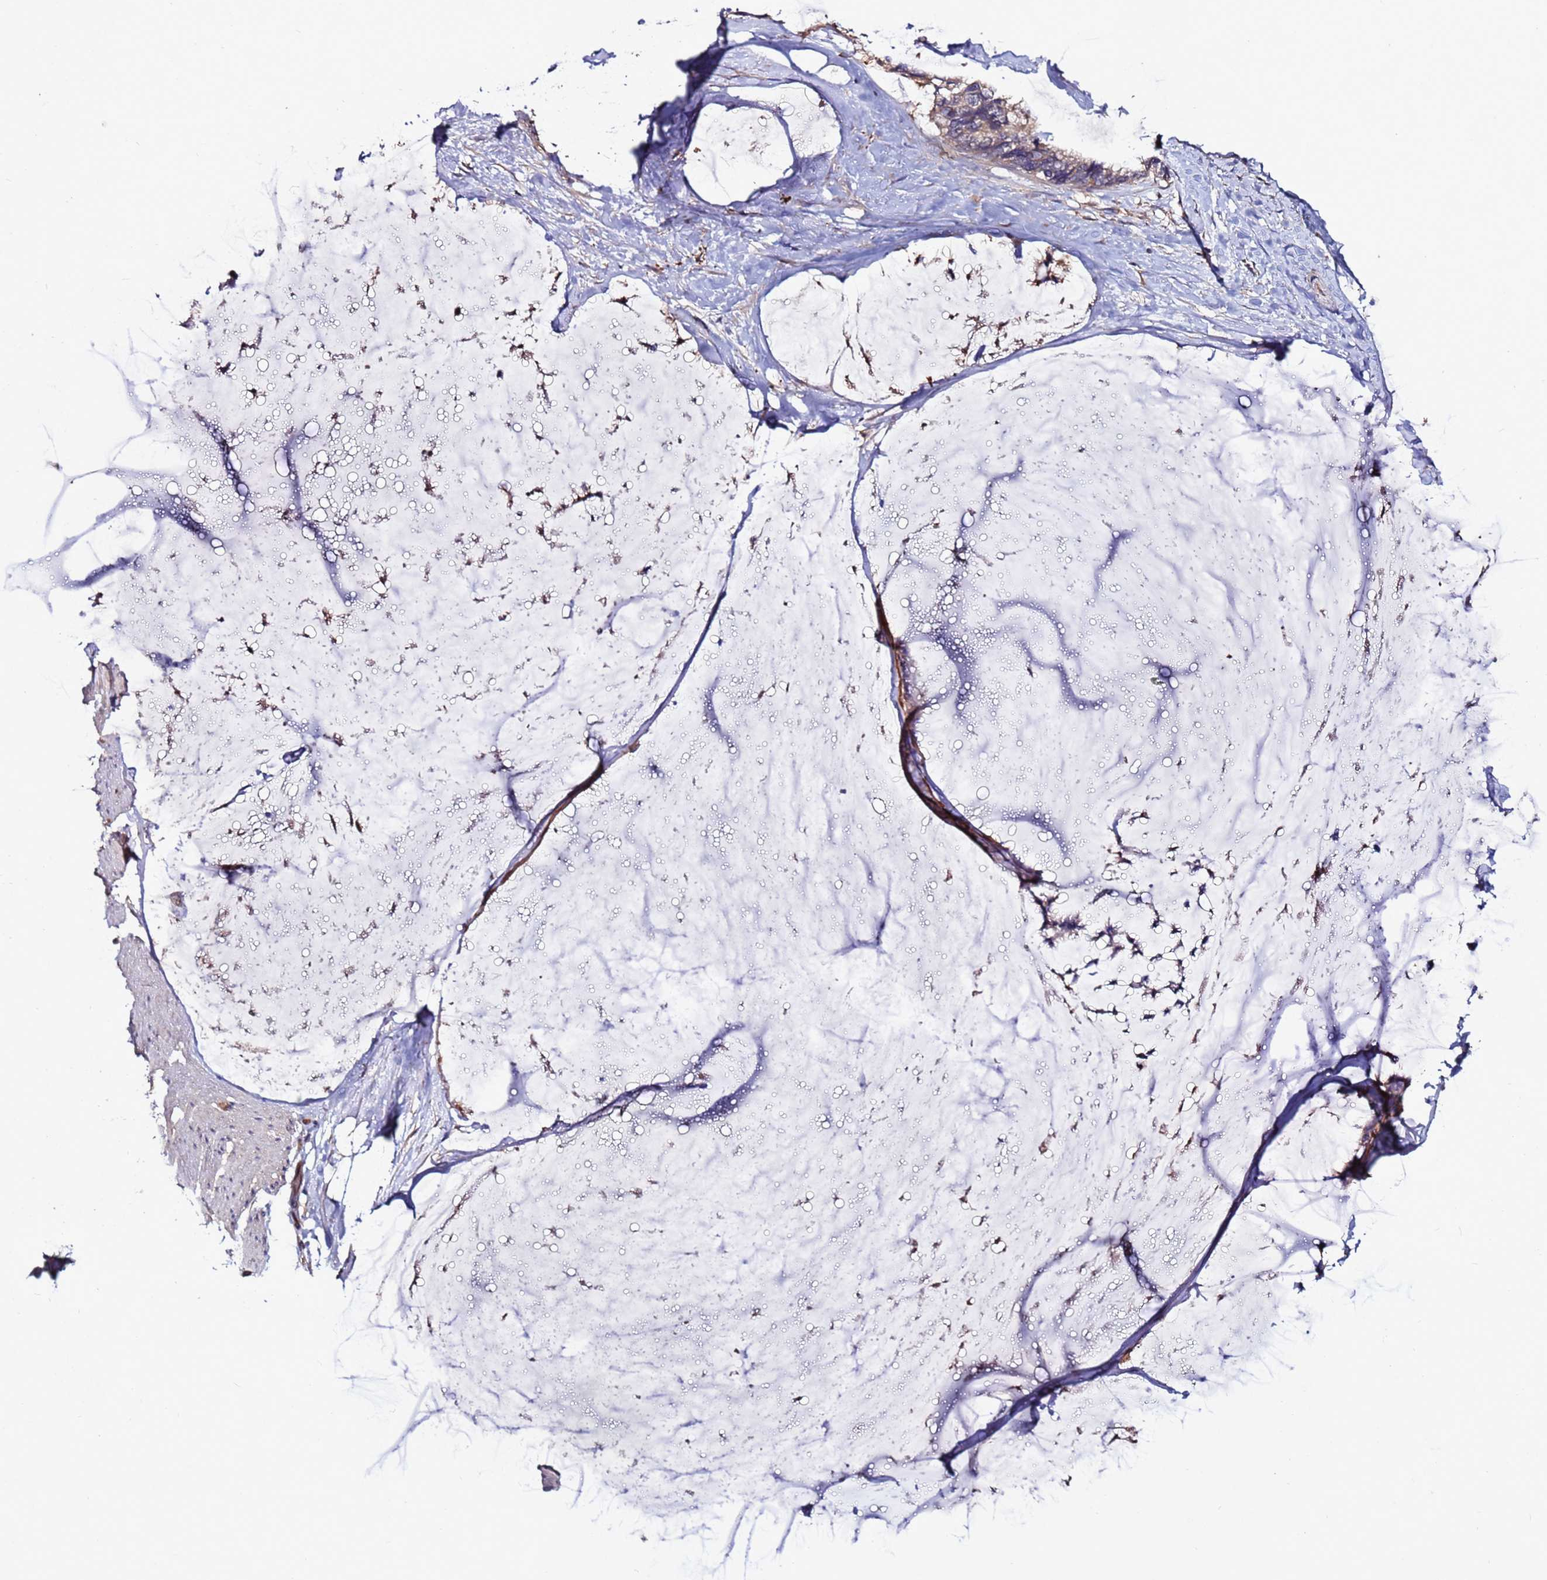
{"staining": {"intensity": "weak", "quantity": "25%-75%", "location": "cytoplasmic/membranous"}, "tissue": "ovarian cancer", "cell_type": "Tumor cells", "image_type": "cancer", "snomed": [{"axis": "morphology", "description": "Cystadenocarcinoma, mucinous, NOS"}, {"axis": "topography", "description": "Ovary"}], "caption": "Human ovarian mucinous cystadenocarcinoma stained for a protein (brown) exhibits weak cytoplasmic/membranous positive positivity in approximately 25%-75% of tumor cells.", "gene": "RPS15A", "patient": {"sex": "female", "age": 39}}